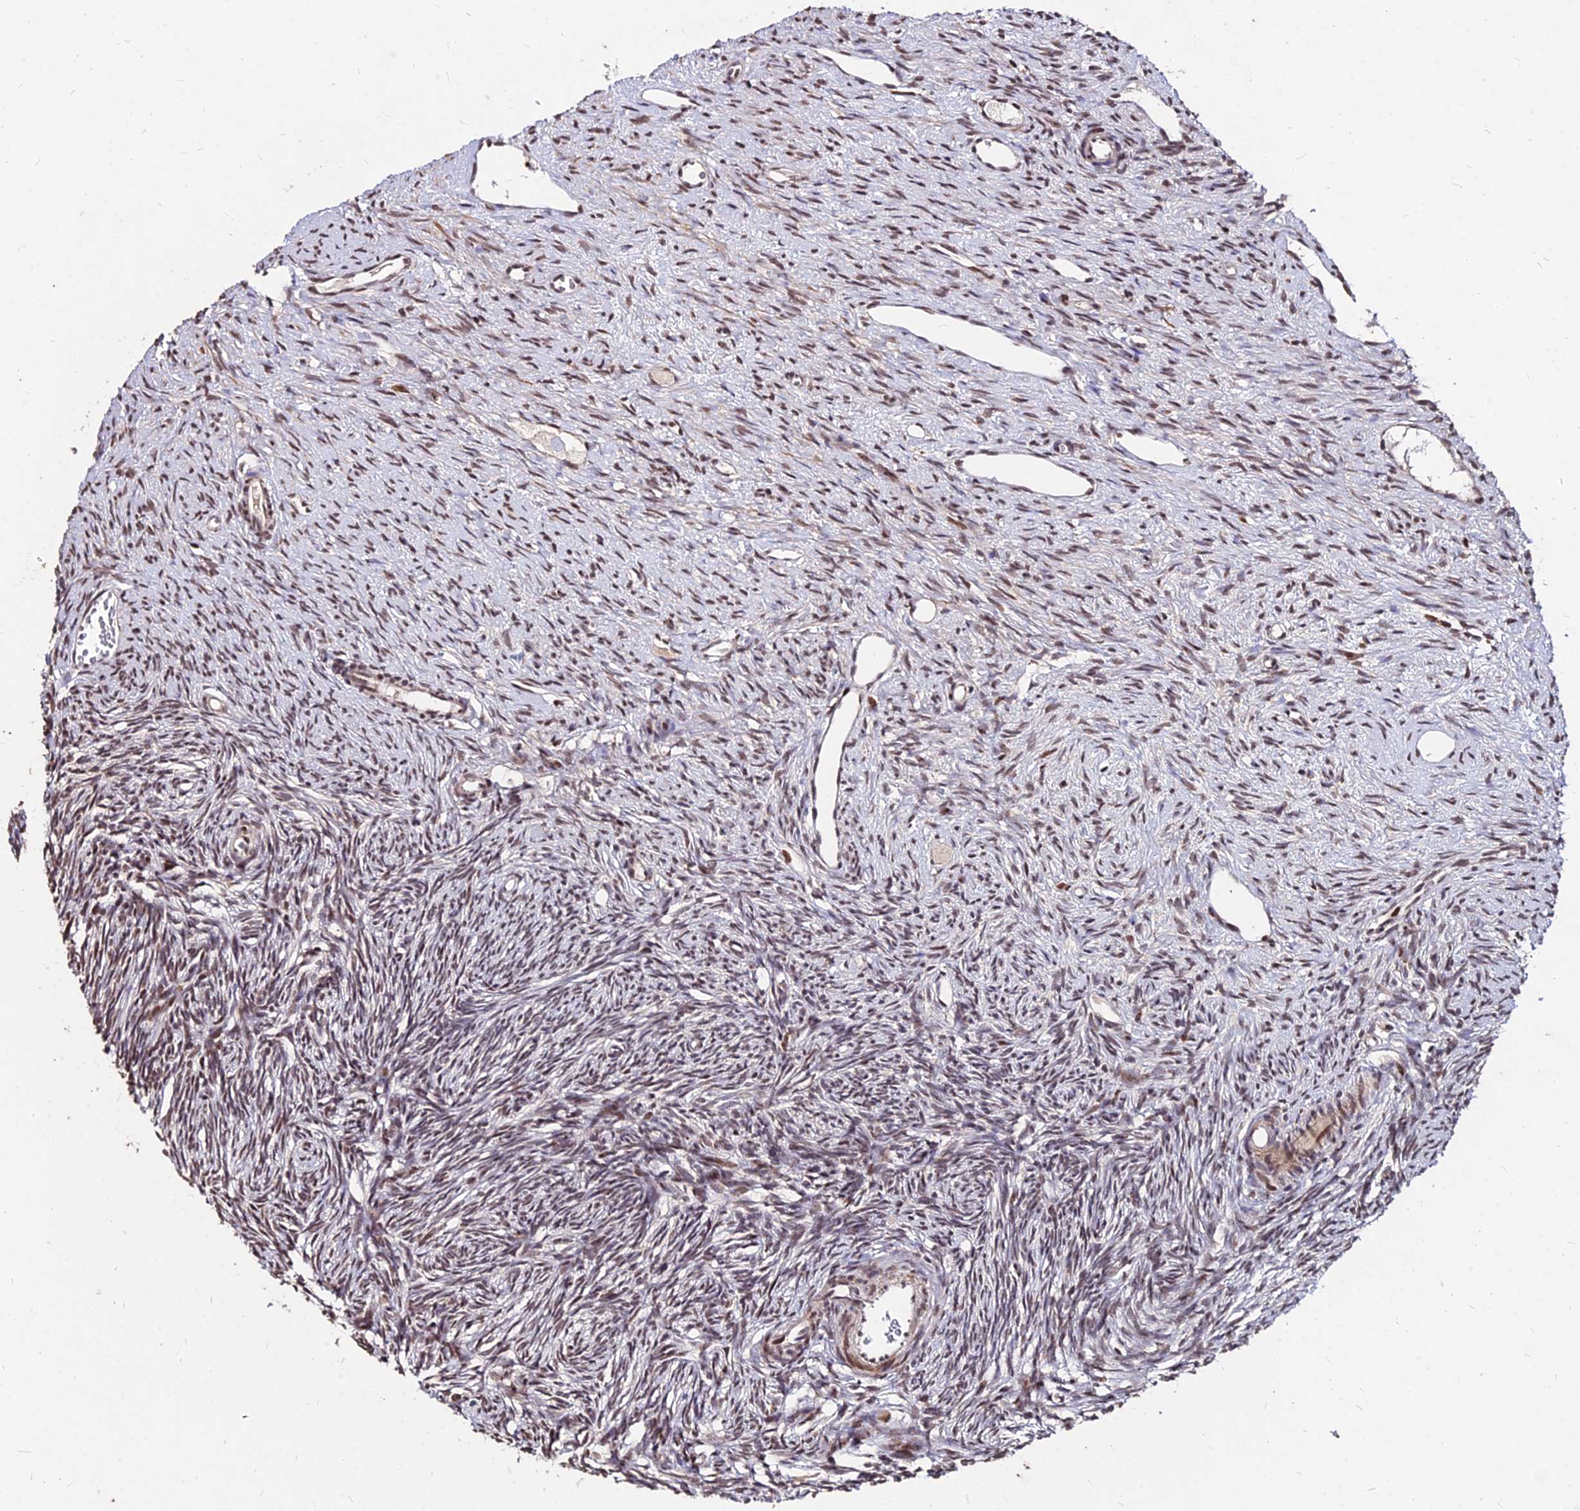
{"staining": {"intensity": "moderate", "quantity": "25%-75%", "location": "nuclear"}, "tissue": "ovary", "cell_type": "Ovarian stroma cells", "image_type": "normal", "snomed": [{"axis": "morphology", "description": "Normal tissue, NOS"}, {"axis": "topography", "description": "Ovary"}], "caption": "This is an image of immunohistochemistry (IHC) staining of unremarkable ovary, which shows moderate expression in the nuclear of ovarian stroma cells.", "gene": "ZBED4", "patient": {"sex": "female", "age": 51}}